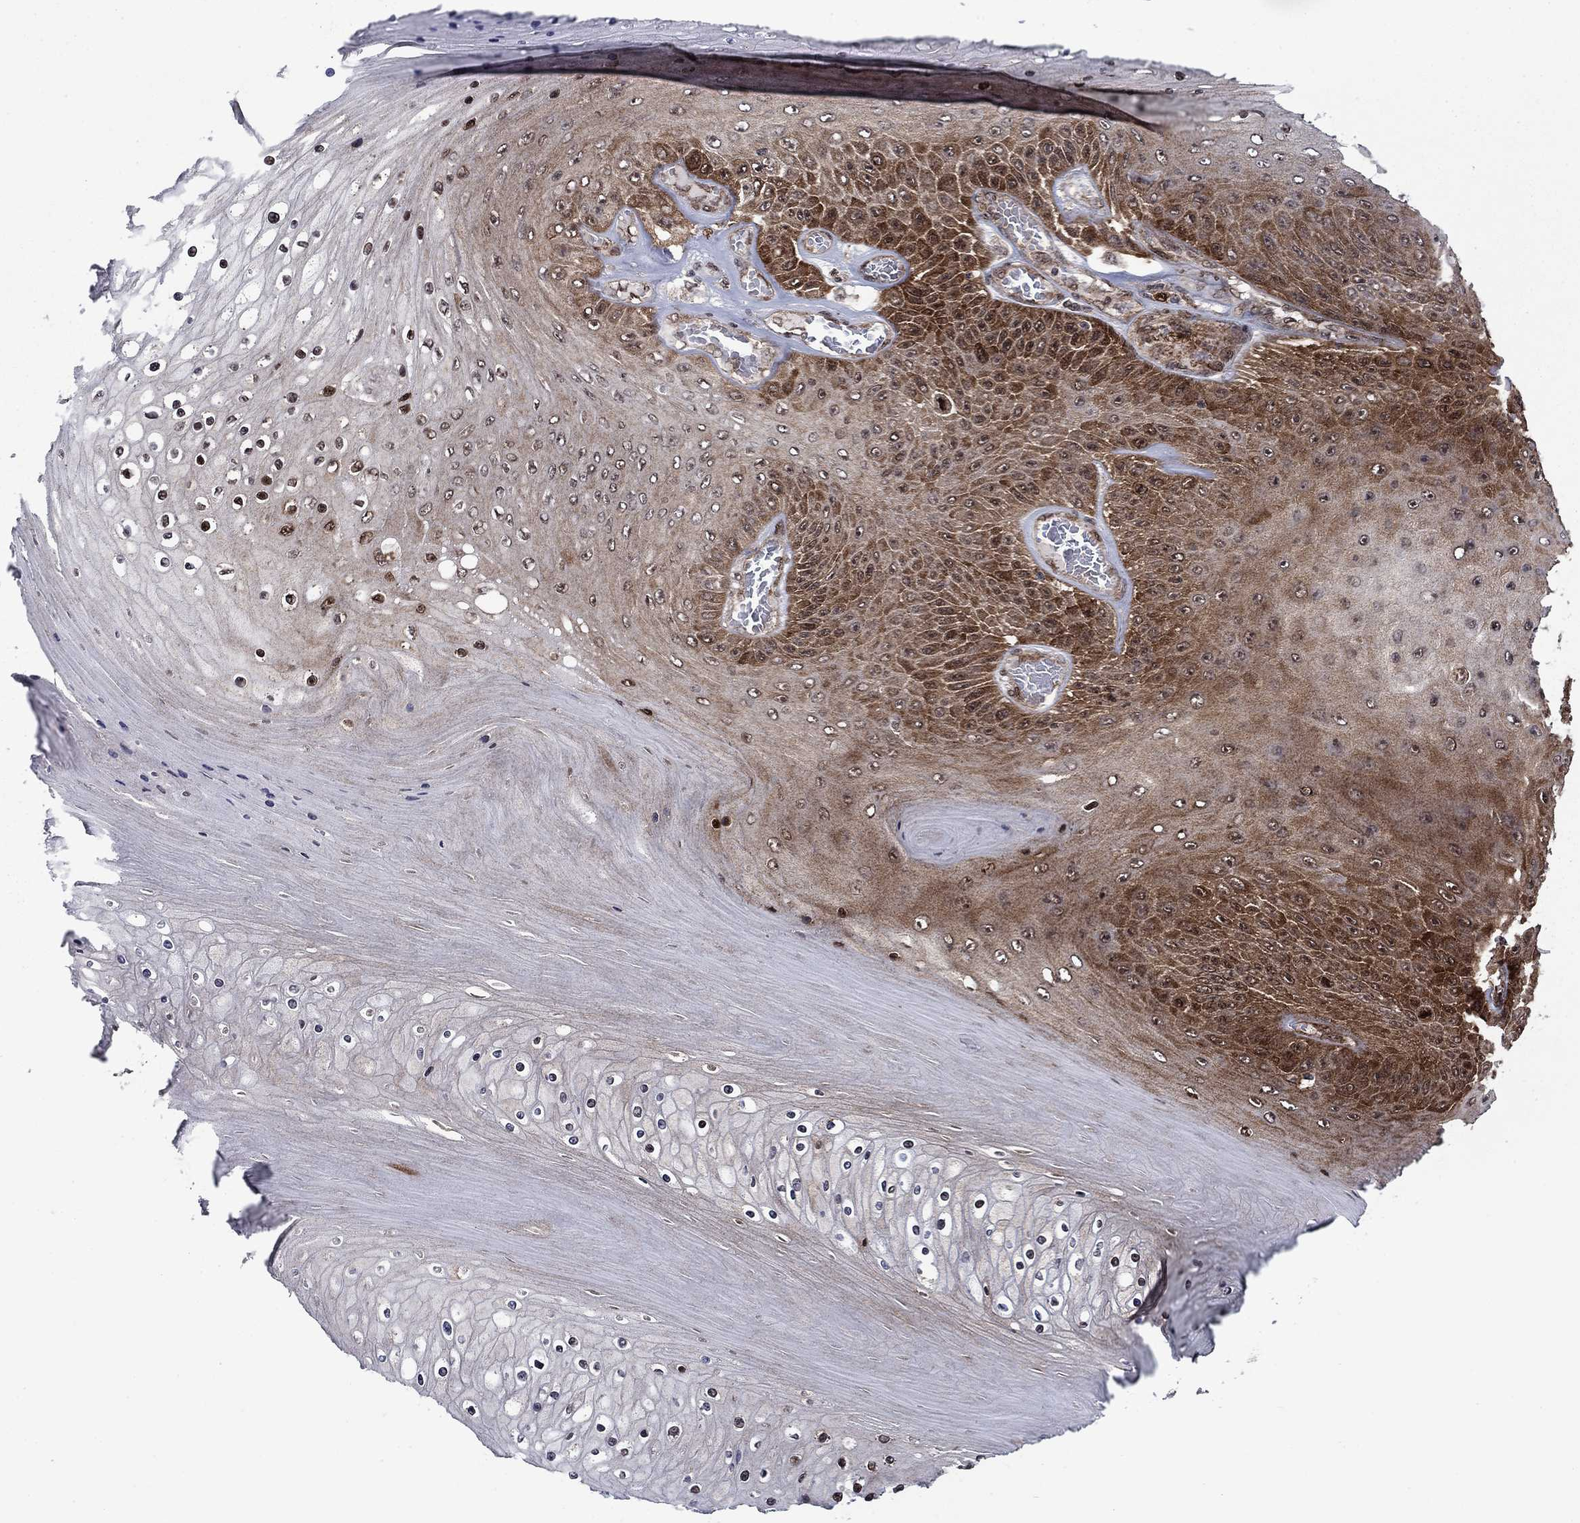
{"staining": {"intensity": "moderate", "quantity": ">75%", "location": "cytoplasmic/membranous"}, "tissue": "skin cancer", "cell_type": "Tumor cells", "image_type": "cancer", "snomed": [{"axis": "morphology", "description": "Squamous cell carcinoma, NOS"}, {"axis": "topography", "description": "Skin"}], "caption": "Skin cancer stained with a protein marker displays moderate staining in tumor cells.", "gene": "DNAJA1", "patient": {"sex": "male", "age": 62}}